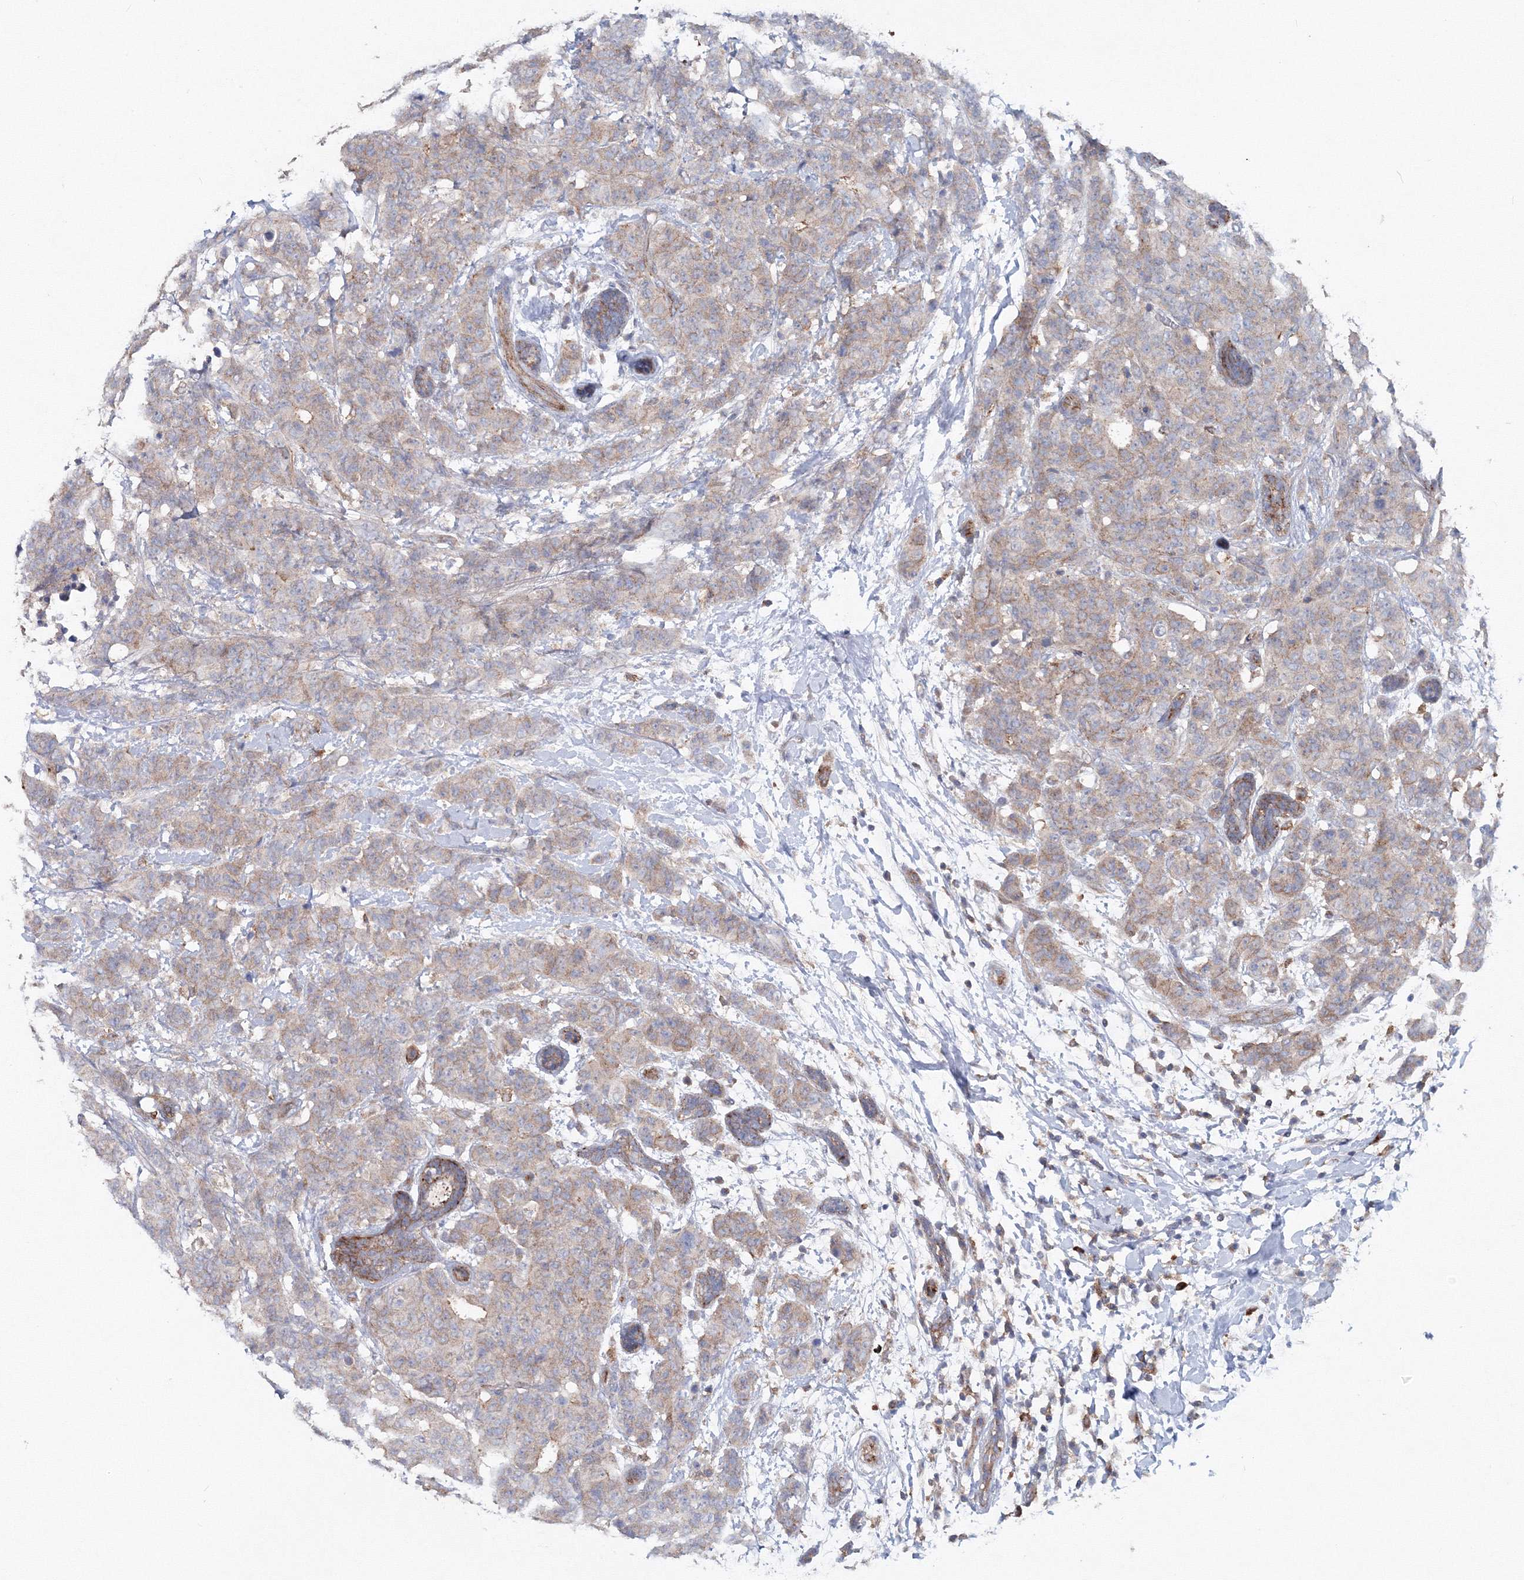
{"staining": {"intensity": "weak", "quantity": ">75%", "location": "cytoplasmic/membranous"}, "tissue": "breast cancer", "cell_type": "Tumor cells", "image_type": "cancer", "snomed": [{"axis": "morphology", "description": "Normal tissue, NOS"}, {"axis": "morphology", "description": "Duct carcinoma"}, {"axis": "topography", "description": "Breast"}], "caption": "Human breast cancer (invasive ductal carcinoma) stained with a brown dye exhibits weak cytoplasmic/membranous positive staining in about >75% of tumor cells.", "gene": "GGA2", "patient": {"sex": "female", "age": 40}}